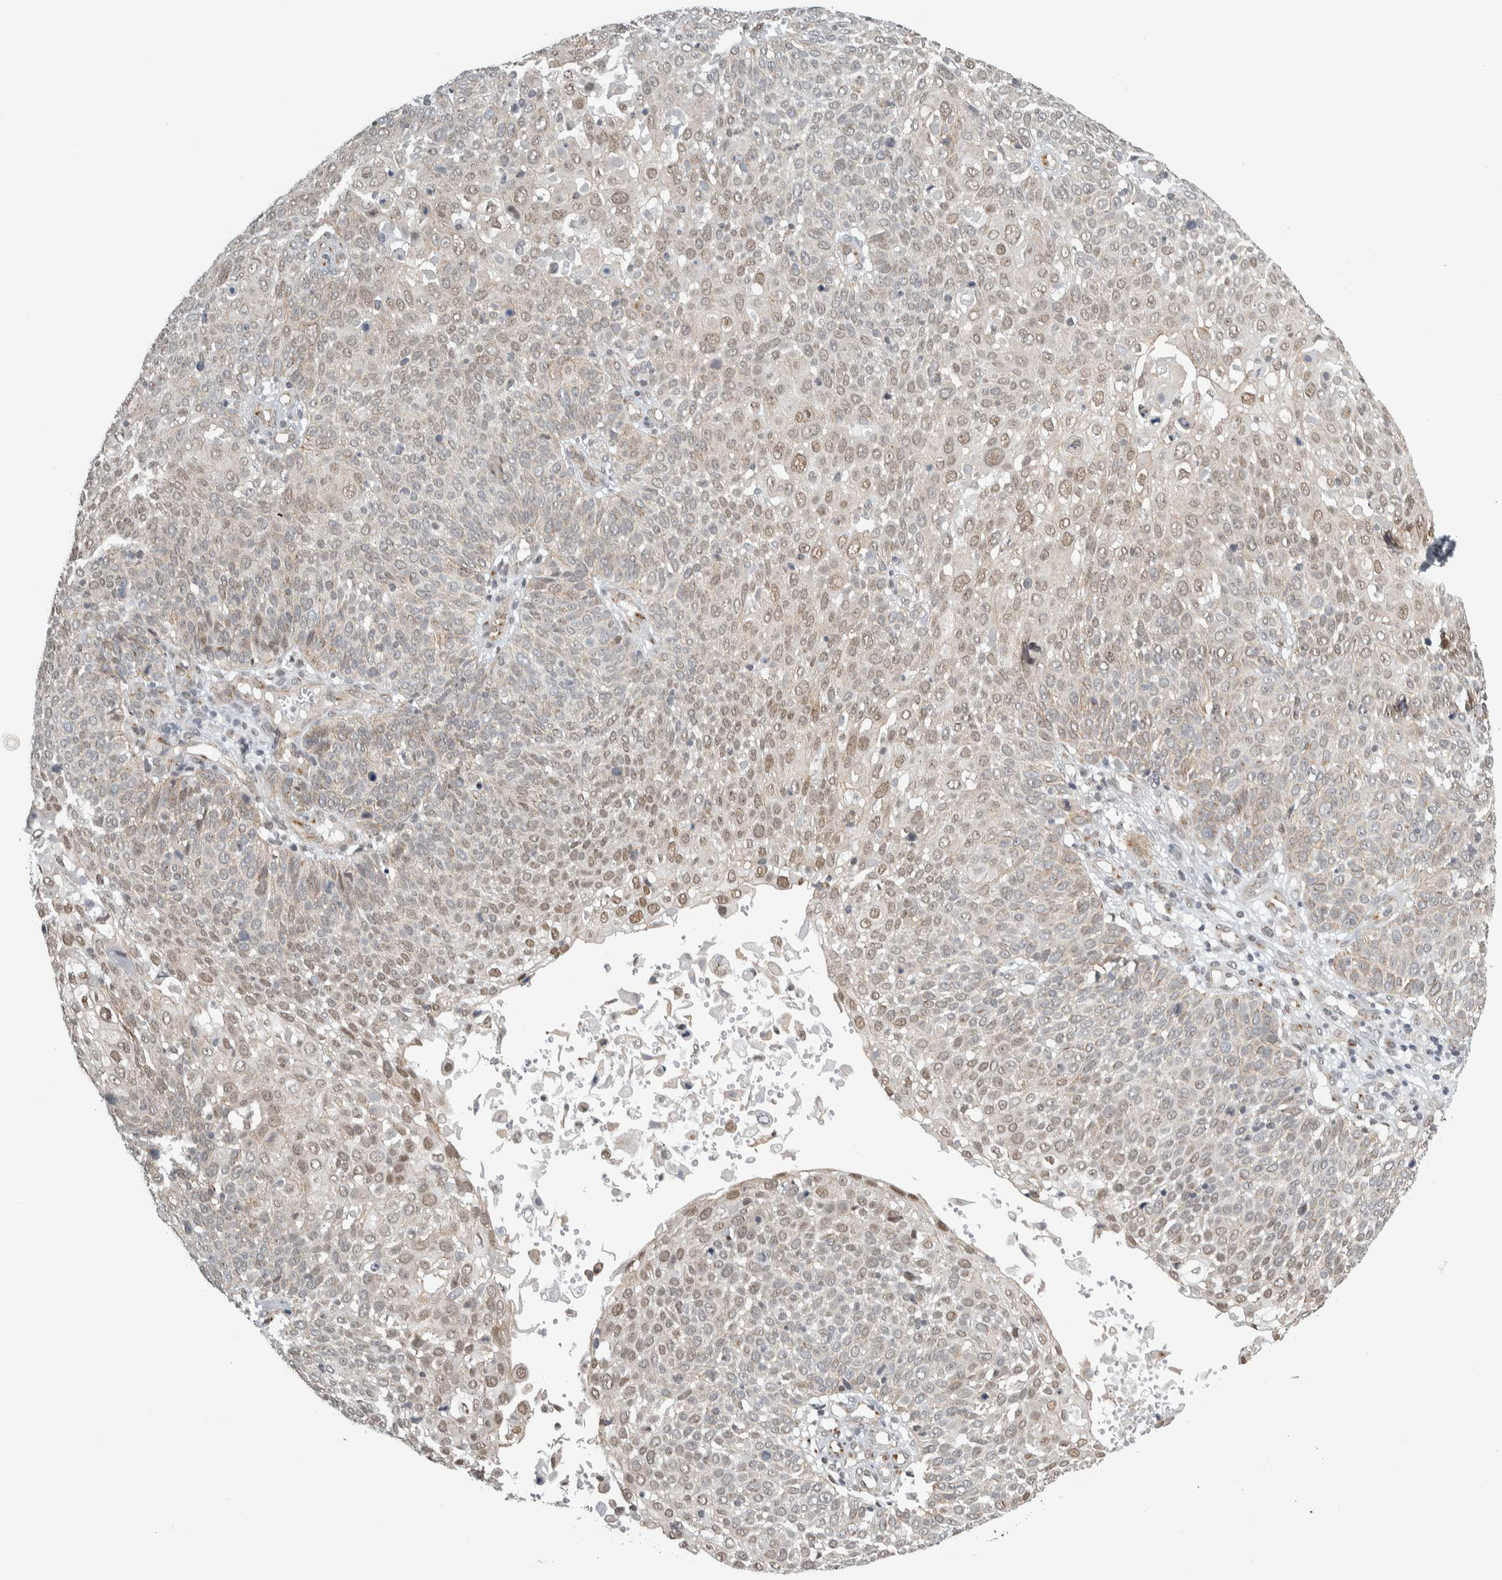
{"staining": {"intensity": "weak", "quantity": "25%-75%", "location": "nuclear"}, "tissue": "cervical cancer", "cell_type": "Tumor cells", "image_type": "cancer", "snomed": [{"axis": "morphology", "description": "Squamous cell carcinoma, NOS"}, {"axis": "topography", "description": "Cervix"}], "caption": "Immunohistochemistry (IHC) of cervical squamous cell carcinoma demonstrates low levels of weak nuclear positivity in approximately 25%-75% of tumor cells.", "gene": "ZMYND8", "patient": {"sex": "female", "age": 74}}